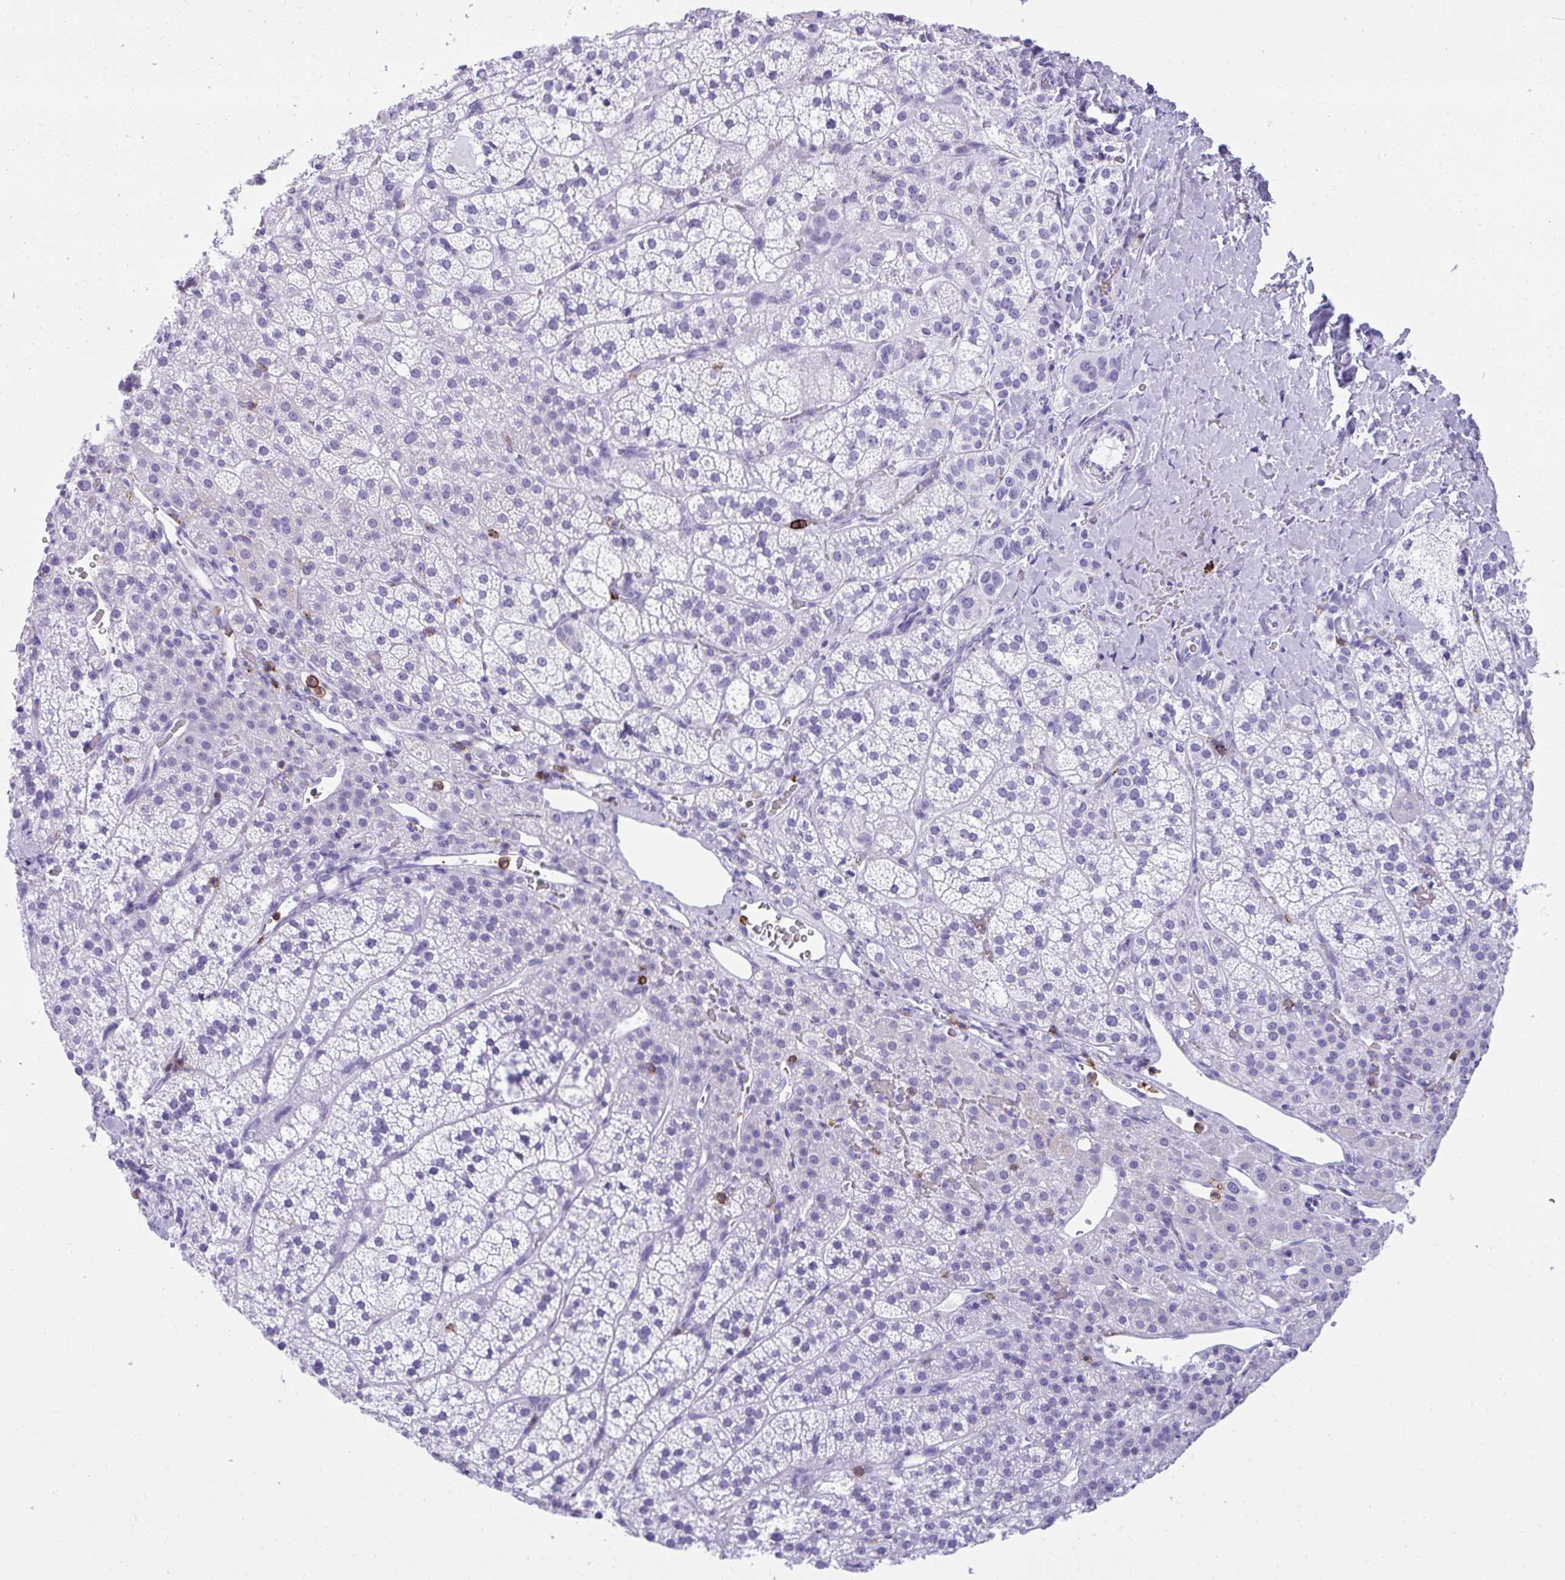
{"staining": {"intensity": "negative", "quantity": "none", "location": "none"}, "tissue": "adrenal gland", "cell_type": "Glandular cells", "image_type": "normal", "snomed": [{"axis": "morphology", "description": "Normal tissue, NOS"}, {"axis": "topography", "description": "Adrenal gland"}], "caption": "High magnification brightfield microscopy of normal adrenal gland stained with DAB (brown) and counterstained with hematoxylin (blue): glandular cells show no significant positivity.", "gene": "SPN", "patient": {"sex": "female", "age": 60}}